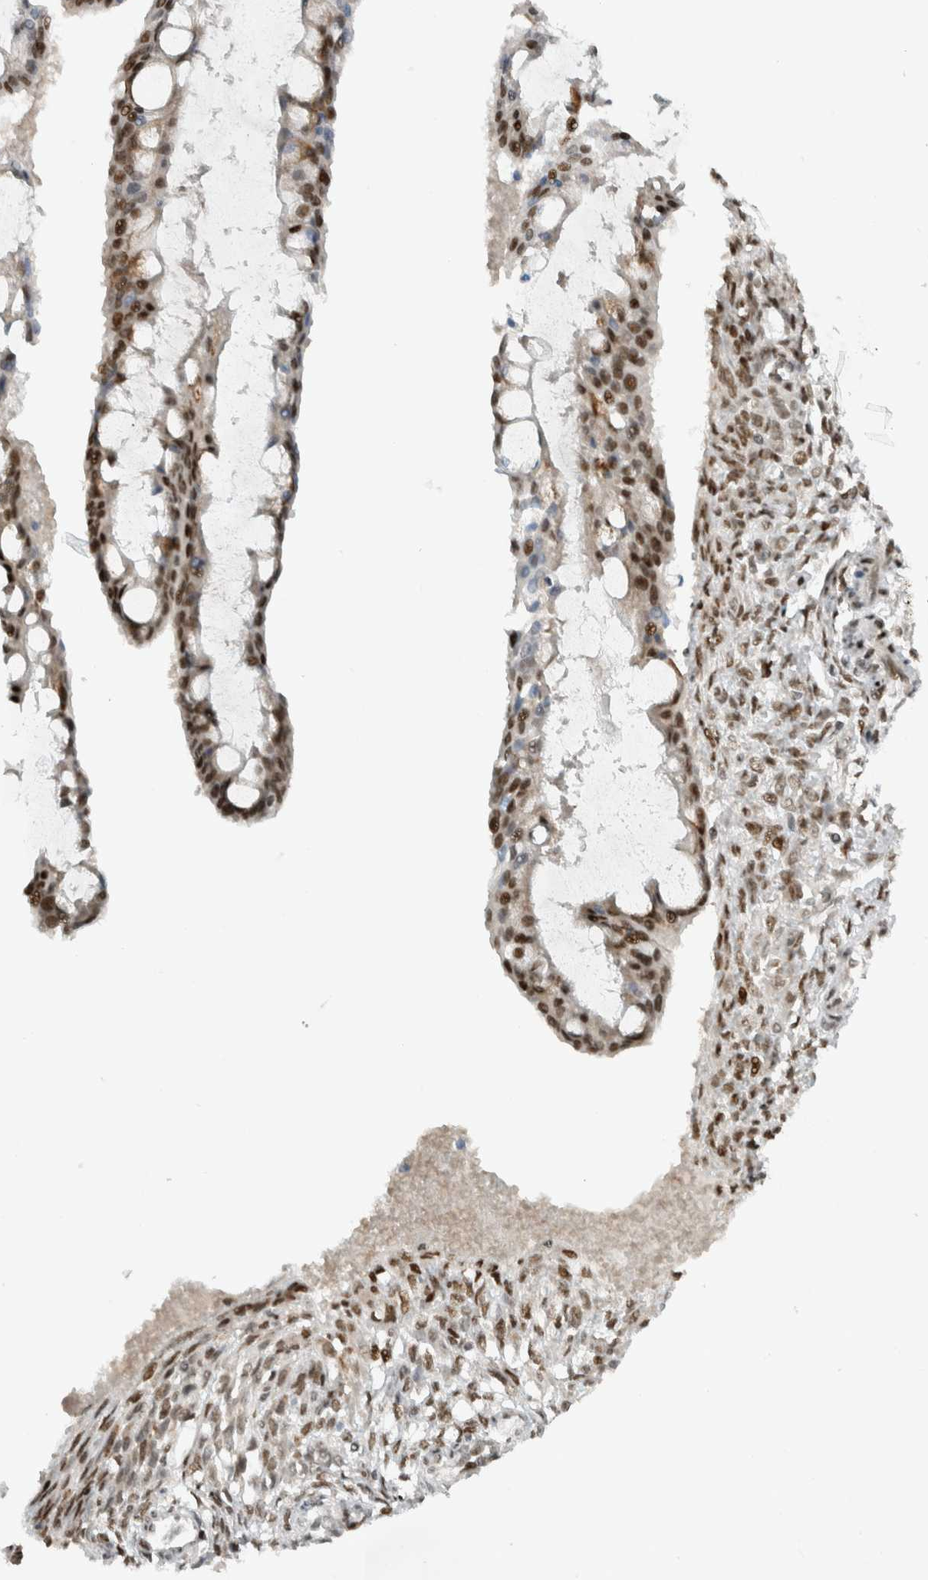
{"staining": {"intensity": "strong", "quantity": ">75%", "location": "nuclear"}, "tissue": "ovarian cancer", "cell_type": "Tumor cells", "image_type": "cancer", "snomed": [{"axis": "morphology", "description": "Cystadenocarcinoma, mucinous, NOS"}, {"axis": "topography", "description": "Ovary"}], "caption": "The histopathology image reveals staining of ovarian mucinous cystadenocarcinoma, revealing strong nuclear protein staining (brown color) within tumor cells.", "gene": "HNRNPR", "patient": {"sex": "female", "age": 73}}